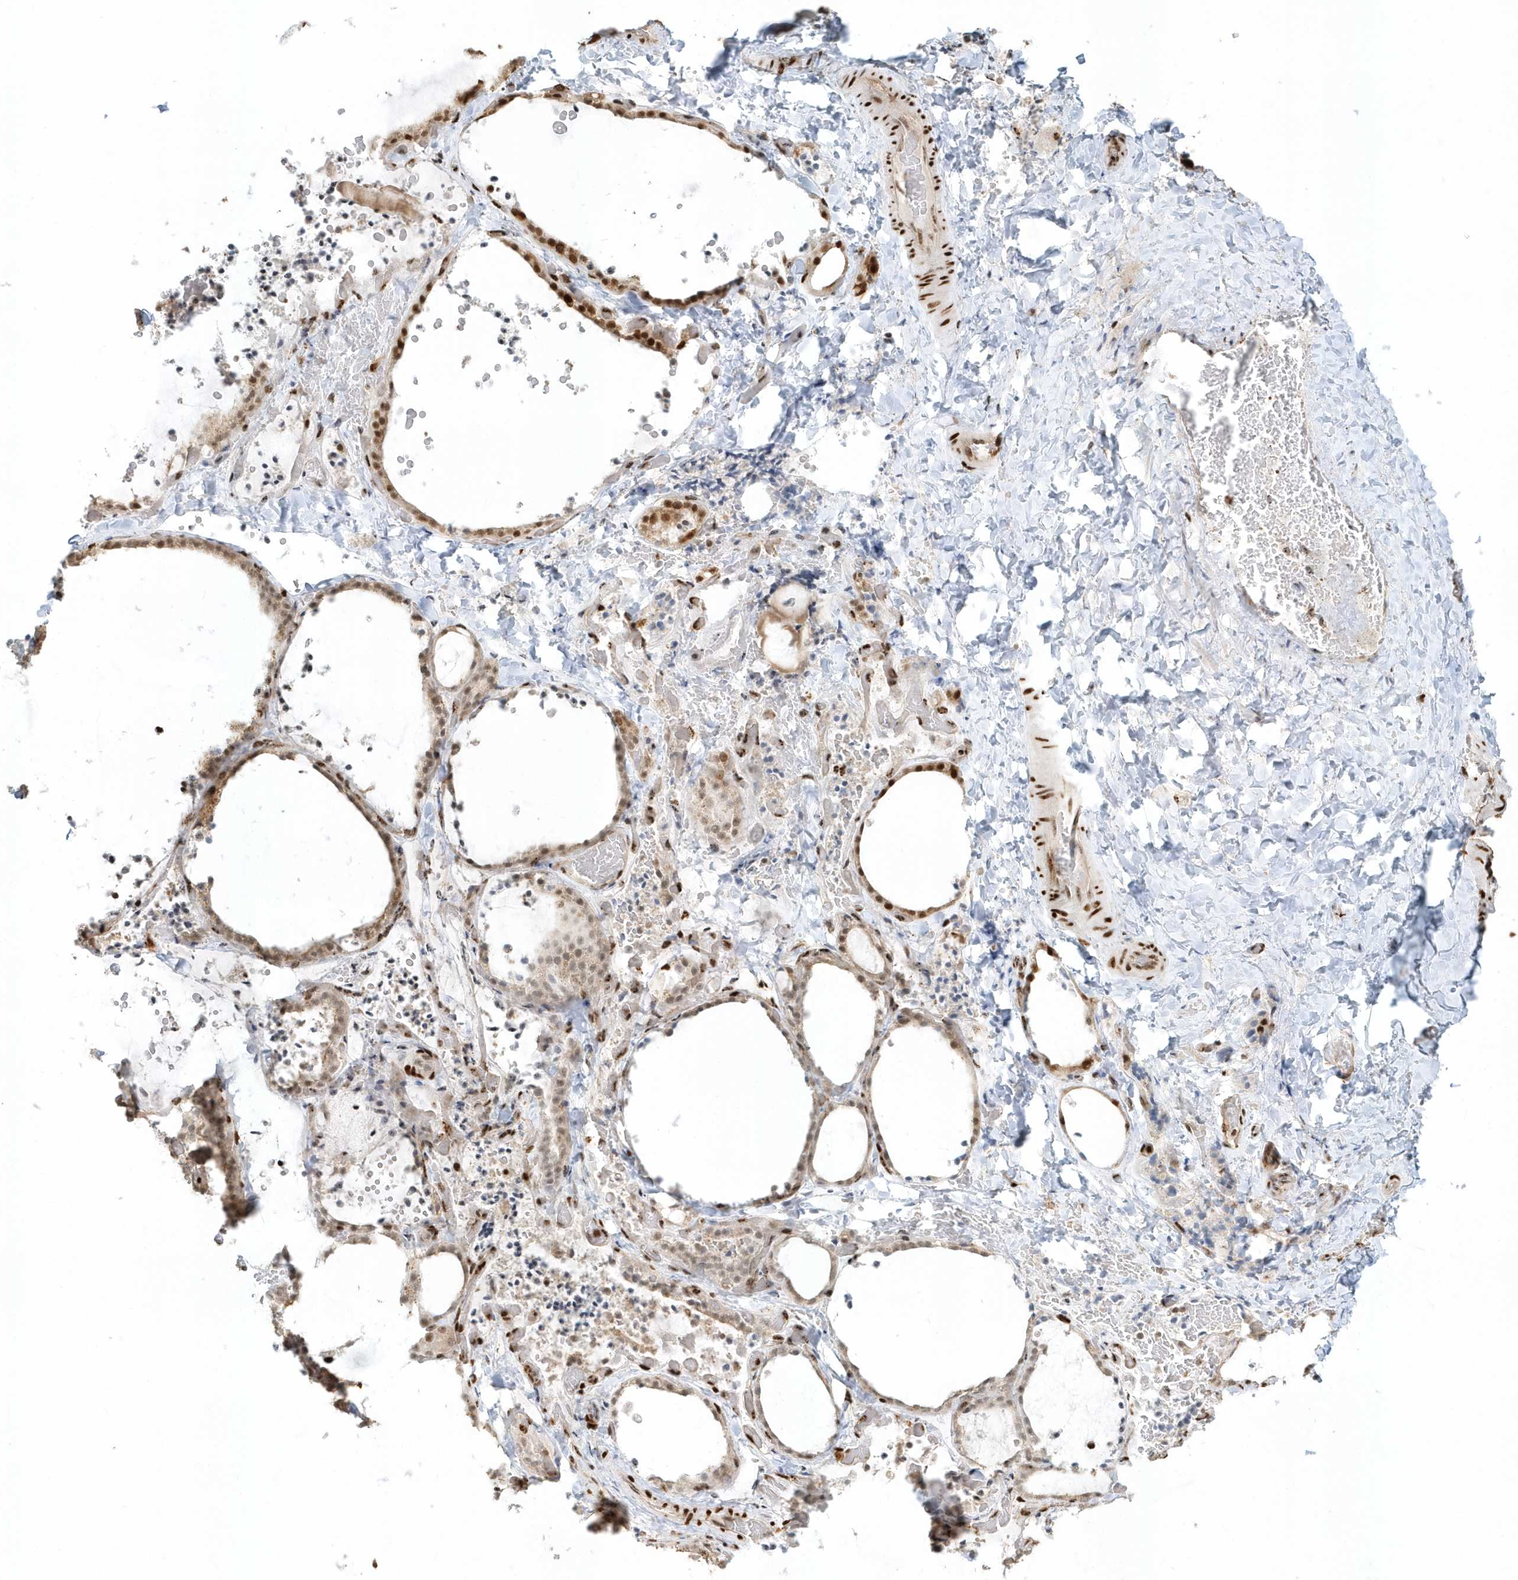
{"staining": {"intensity": "moderate", "quantity": "25%-75%", "location": "nuclear"}, "tissue": "thyroid gland", "cell_type": "Glandular cells", "image_type": "normal", "snomed": [{"axis": "morphology", "description": "Normal tissue, NOS"}, {"axis": "topography", "description": "Thyroid gland"}], "caption": "This micrograph reveals immunohistochemistry (IHC) staining of normal human thyroid gland, with medium moderate nuclear expression in about 25%-75% of glandular cells.", "gene": "SUMO2", "patient": {"sex": "female", "age": 22}}